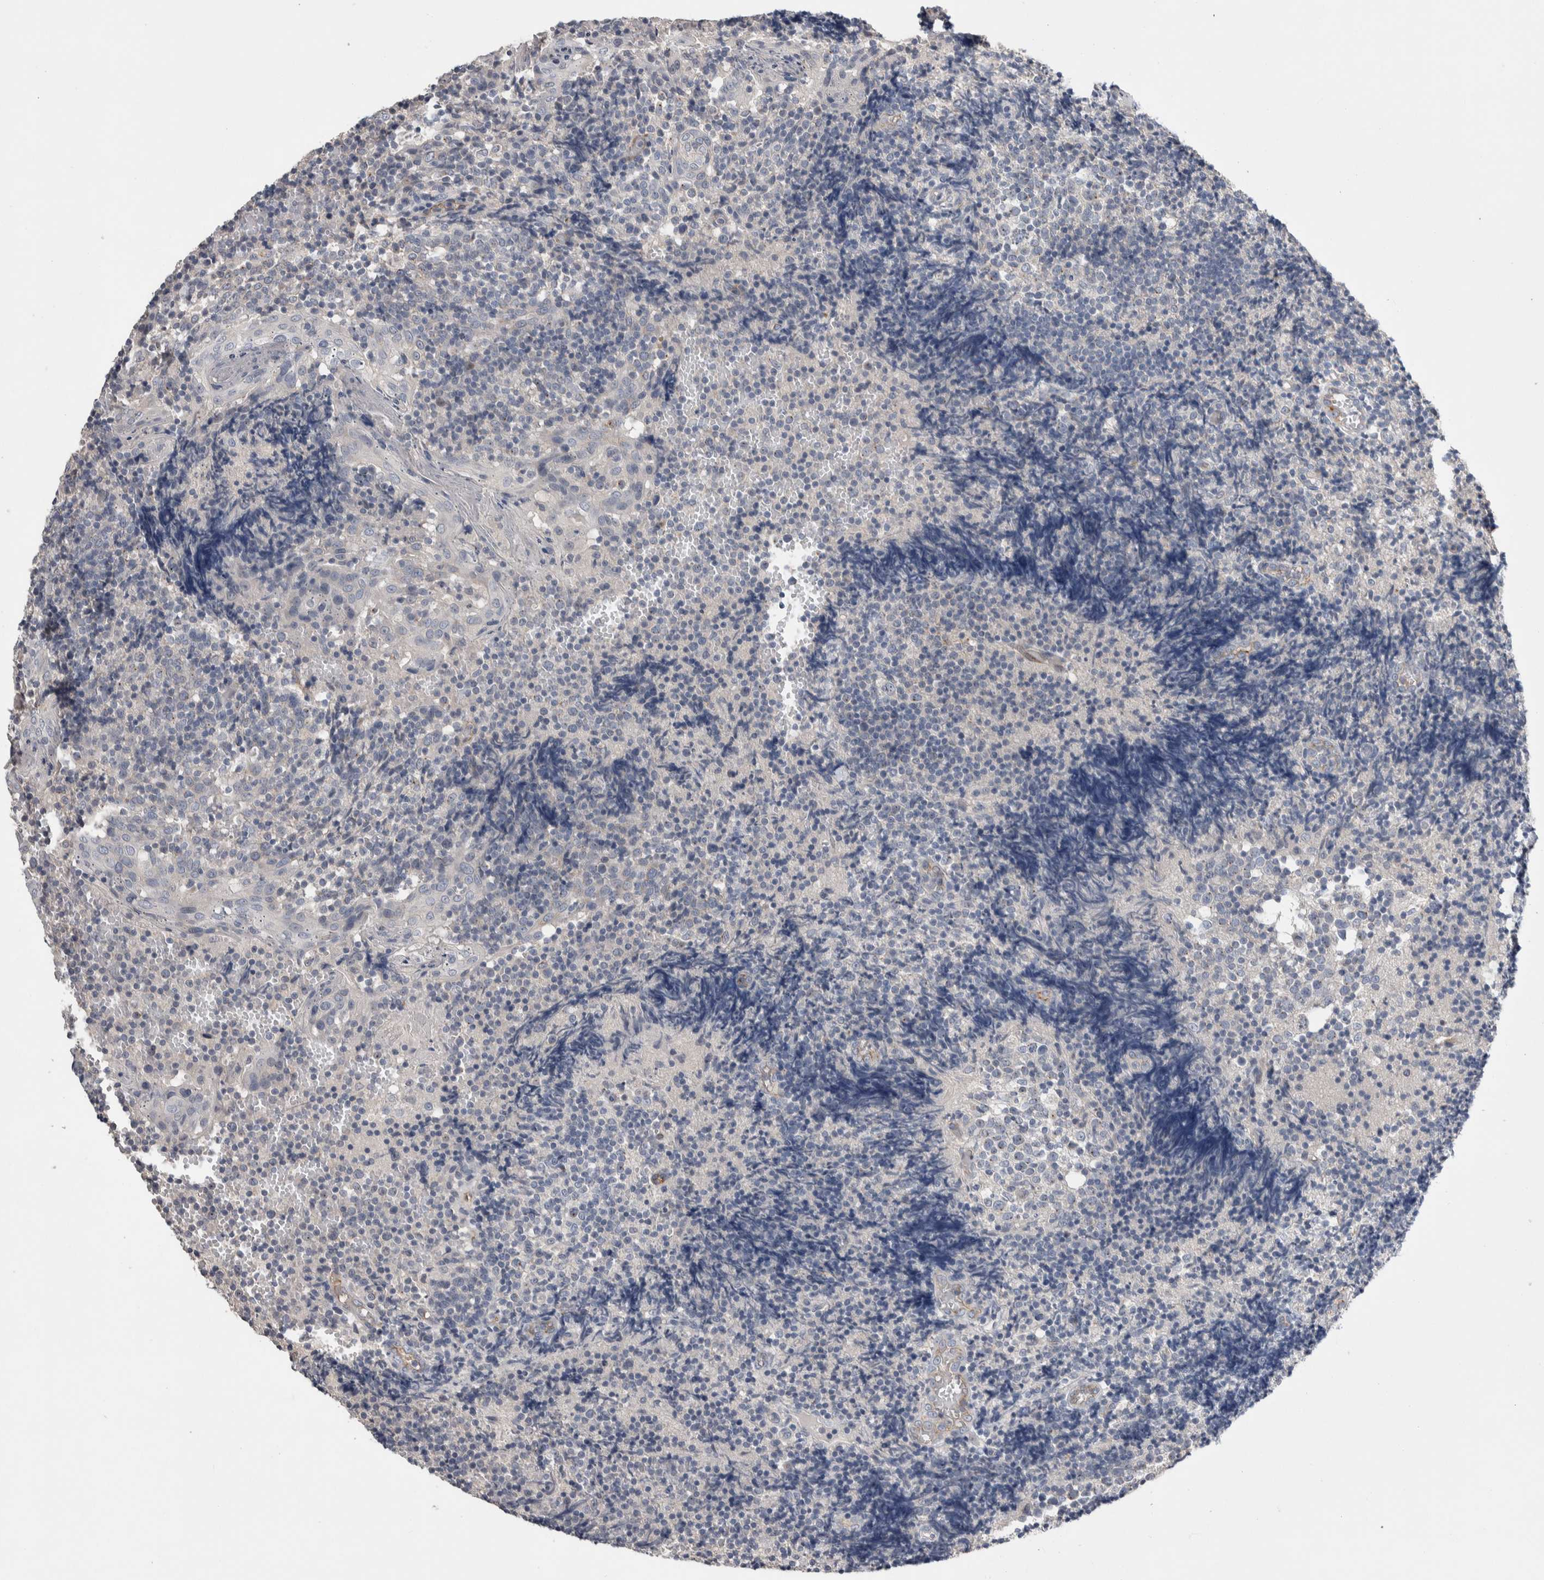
{"staining": {"intensity": "negative", "quantity": "none", "location": "none"}, "tissue": "tonsil", "cell_type": "Germinal center cells", "image_type": "normal", "snomed": [{"axis": "morphology", "description": "Normal tissue, NOS"}, {"axis": "topography", "description": "Tonsil"}], "caption": "Tonsil was stained to show a protein in brown. There is no significant positivity in germinal center cells. The staining was performed using DAB (3,3'-diaminobenzidine) to visualize the protein expression in brown, while the nuclei were stained in blue with hematoxylin (Magnification: 20x).", "gene": "CEP131", "patient": {"sex": "female", "age": 19}}